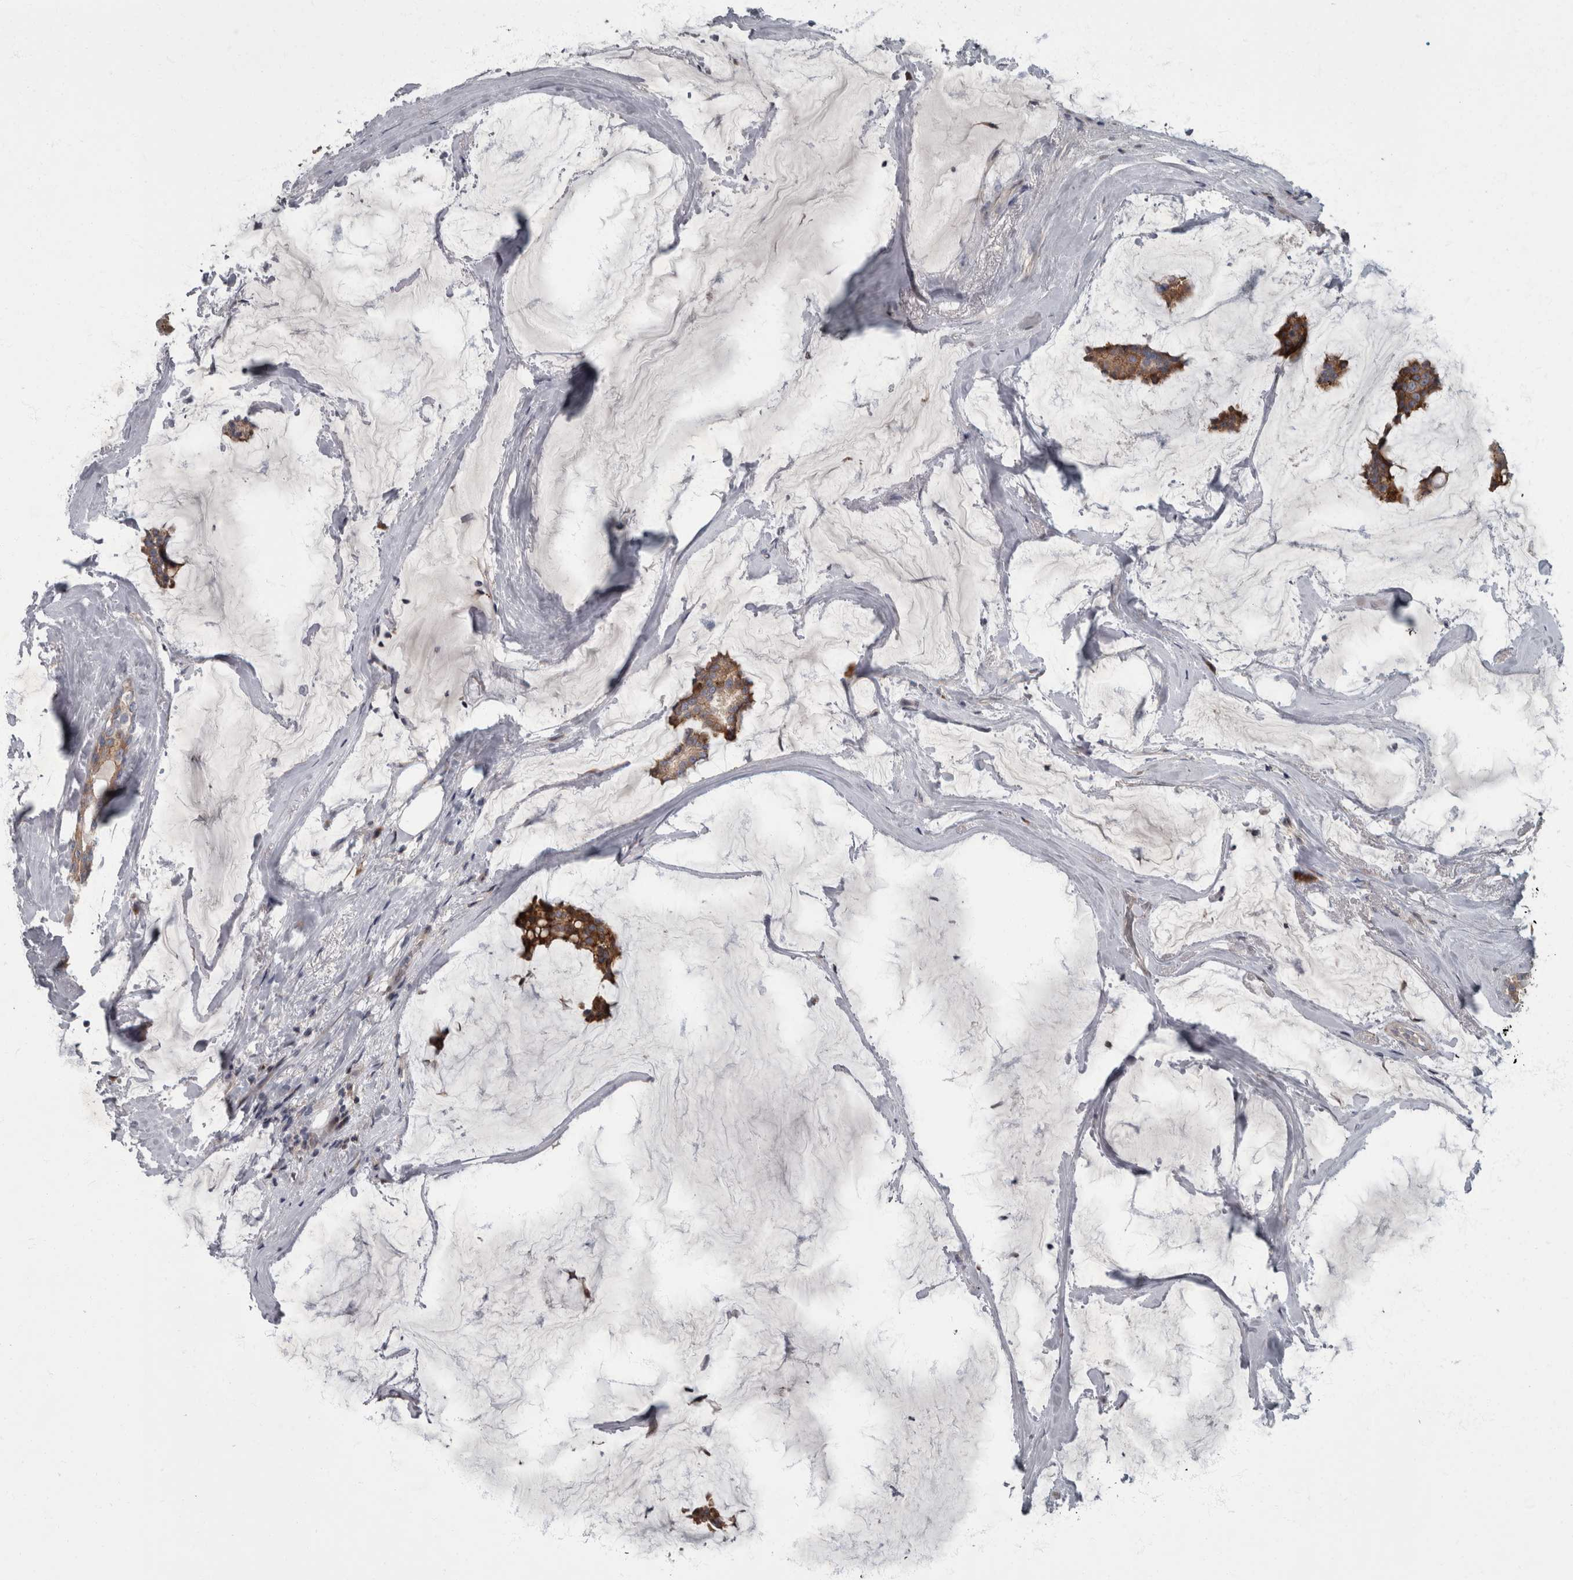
{"staining": {"intensity": "moderate", "quantity": ">75%", "location": "cytoplasmic/membranous"}, "tissue": "breast cancer", "cell_type": "Tumor cells", "image_type": "cancer", "snomed": [{"axis": "morphology", "description": "Duct carcinoma"}, {"axis": "topography", "description": "Breast"}], "caption": "Breast cancer stained for a protein (brown) exhibits moderate cytoplasmic/membranous positive staining in approximately >75% of tumor cells.", "gene": "CDC42BPG", "patient": {"sex": "female", "age": 93}}